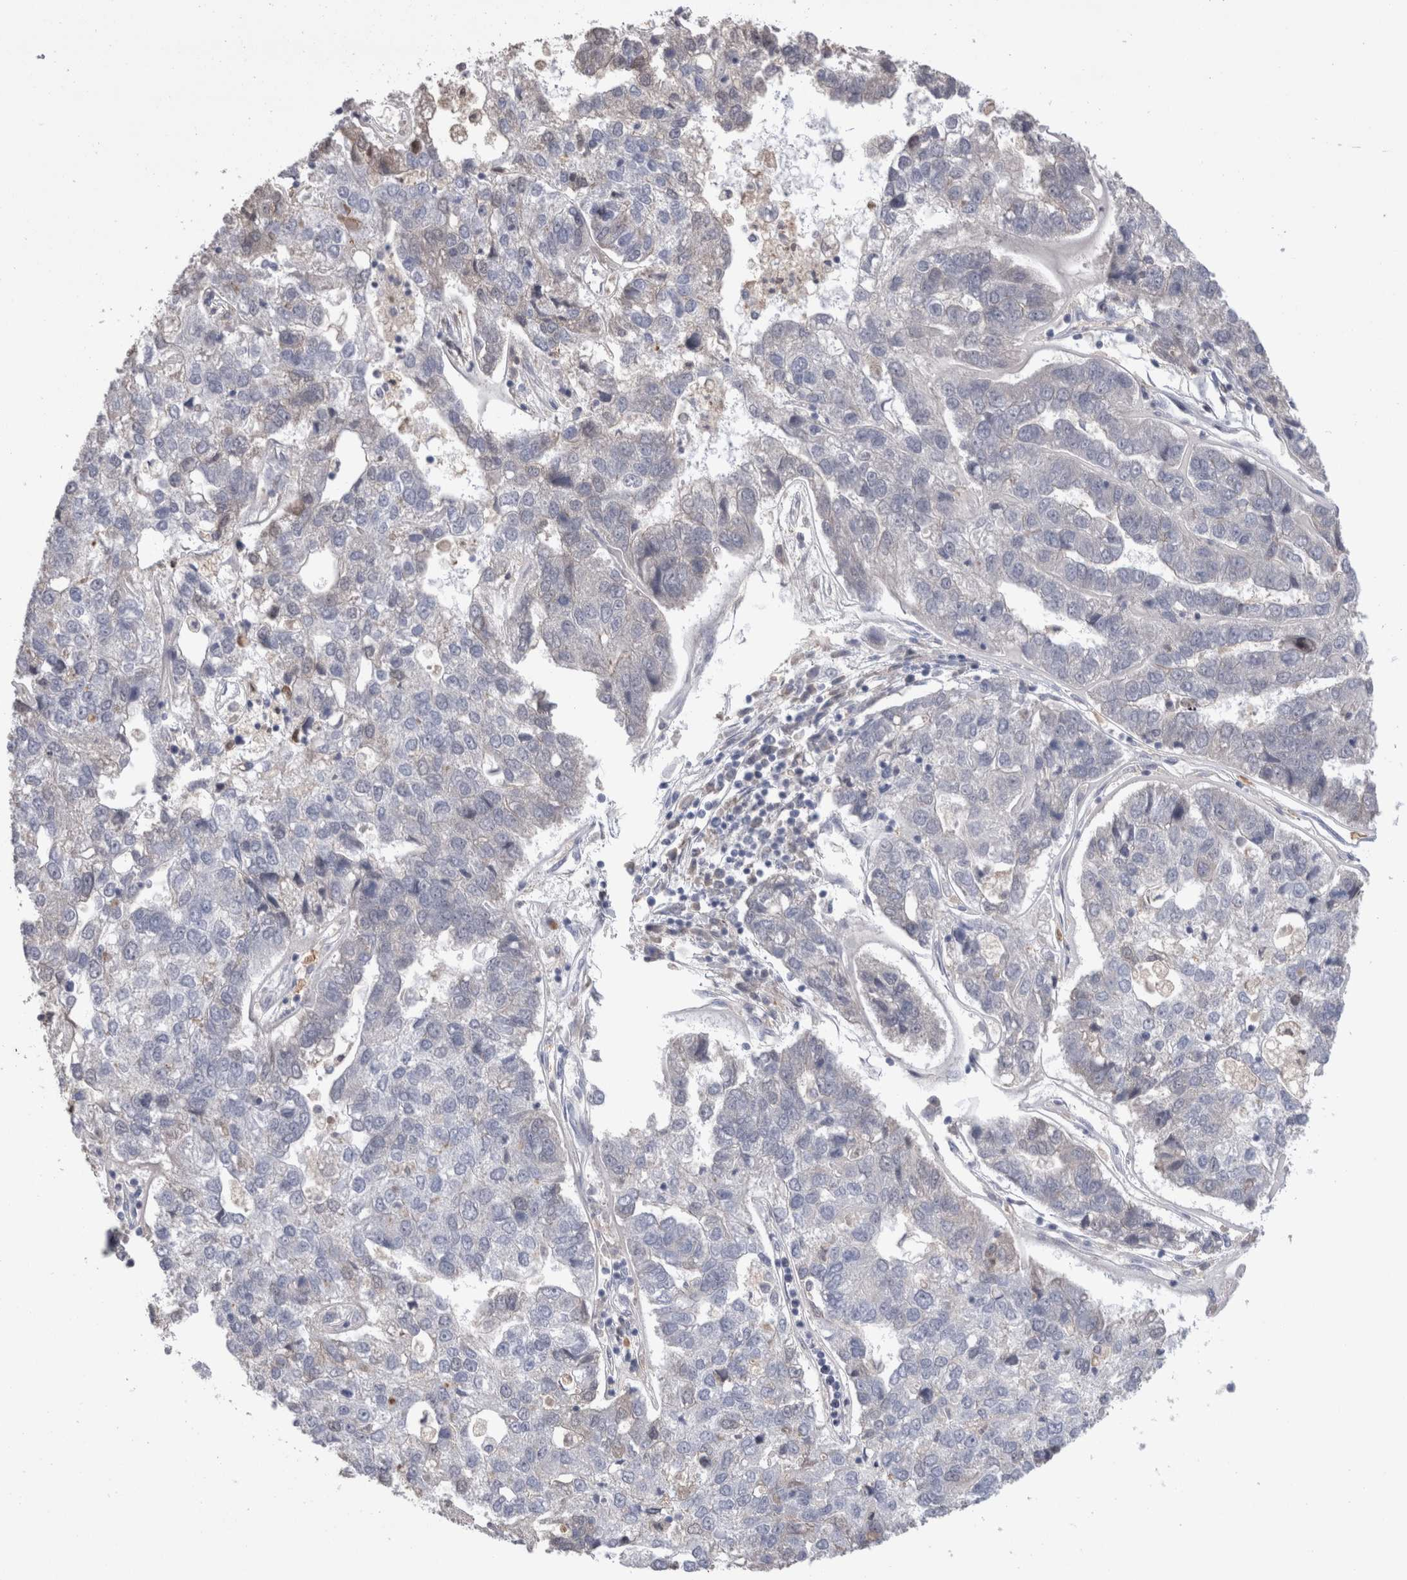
{"staining": {"intensity": "negative", "quantity": "none", "location": "none"}, "tissue": "pancreatic cancer", "cell_type": "Tumor cells", "image_type": "cancer", "snomed": [{"axis": "morphology", "description": "Adenocarcinoma, NOS"}, {"axis": "topography", "description": "Pancreas"}], "caption": "Tumor cells show no significant protein expression in pancreatic cancer. Nuclei are stained in blue.", "gene": "REG1A", "patient": {"sex": "female", "age": 61}}